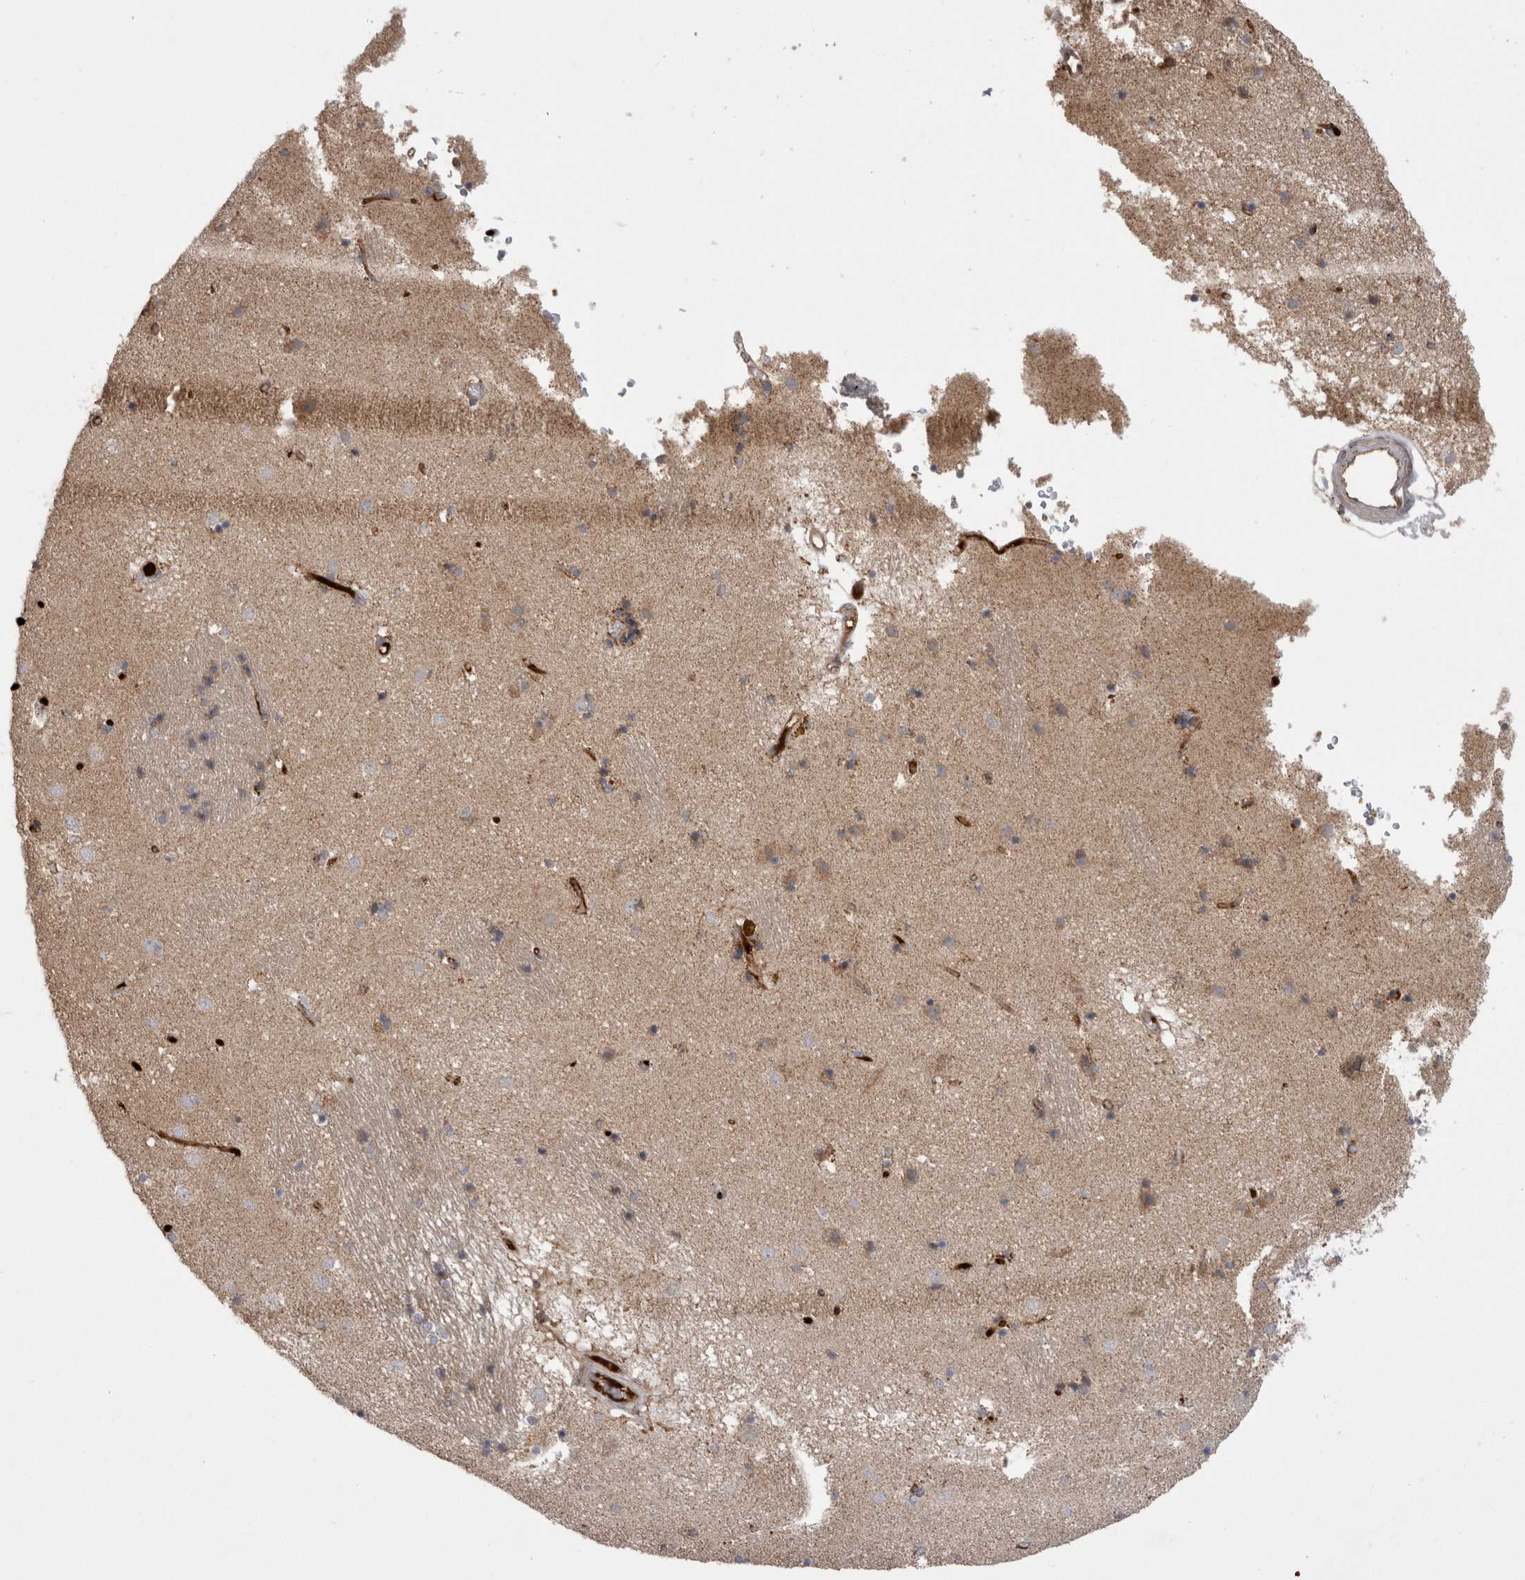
{"staining": {"intensity": "moderate", "quantity": "<25%", "location": "cytoplasmic/membranous"}, "tissue": "caudate", "cell_type": "Glial cells", "image_type": "normal", "snomed": [{"axis": "morphology", "description": "Normal tissue, NOS"}, {"axis": "topography", "description": "Lateral ventricle wall"}], "caption": "Immunohistochemical staining of unremarkable caudate displays low levels of moderate cytoplasmic/membranous expression in approximately <25% of glial cells.", "gene": "DARS2", "patient": {"sex": "male", "age": 70}}